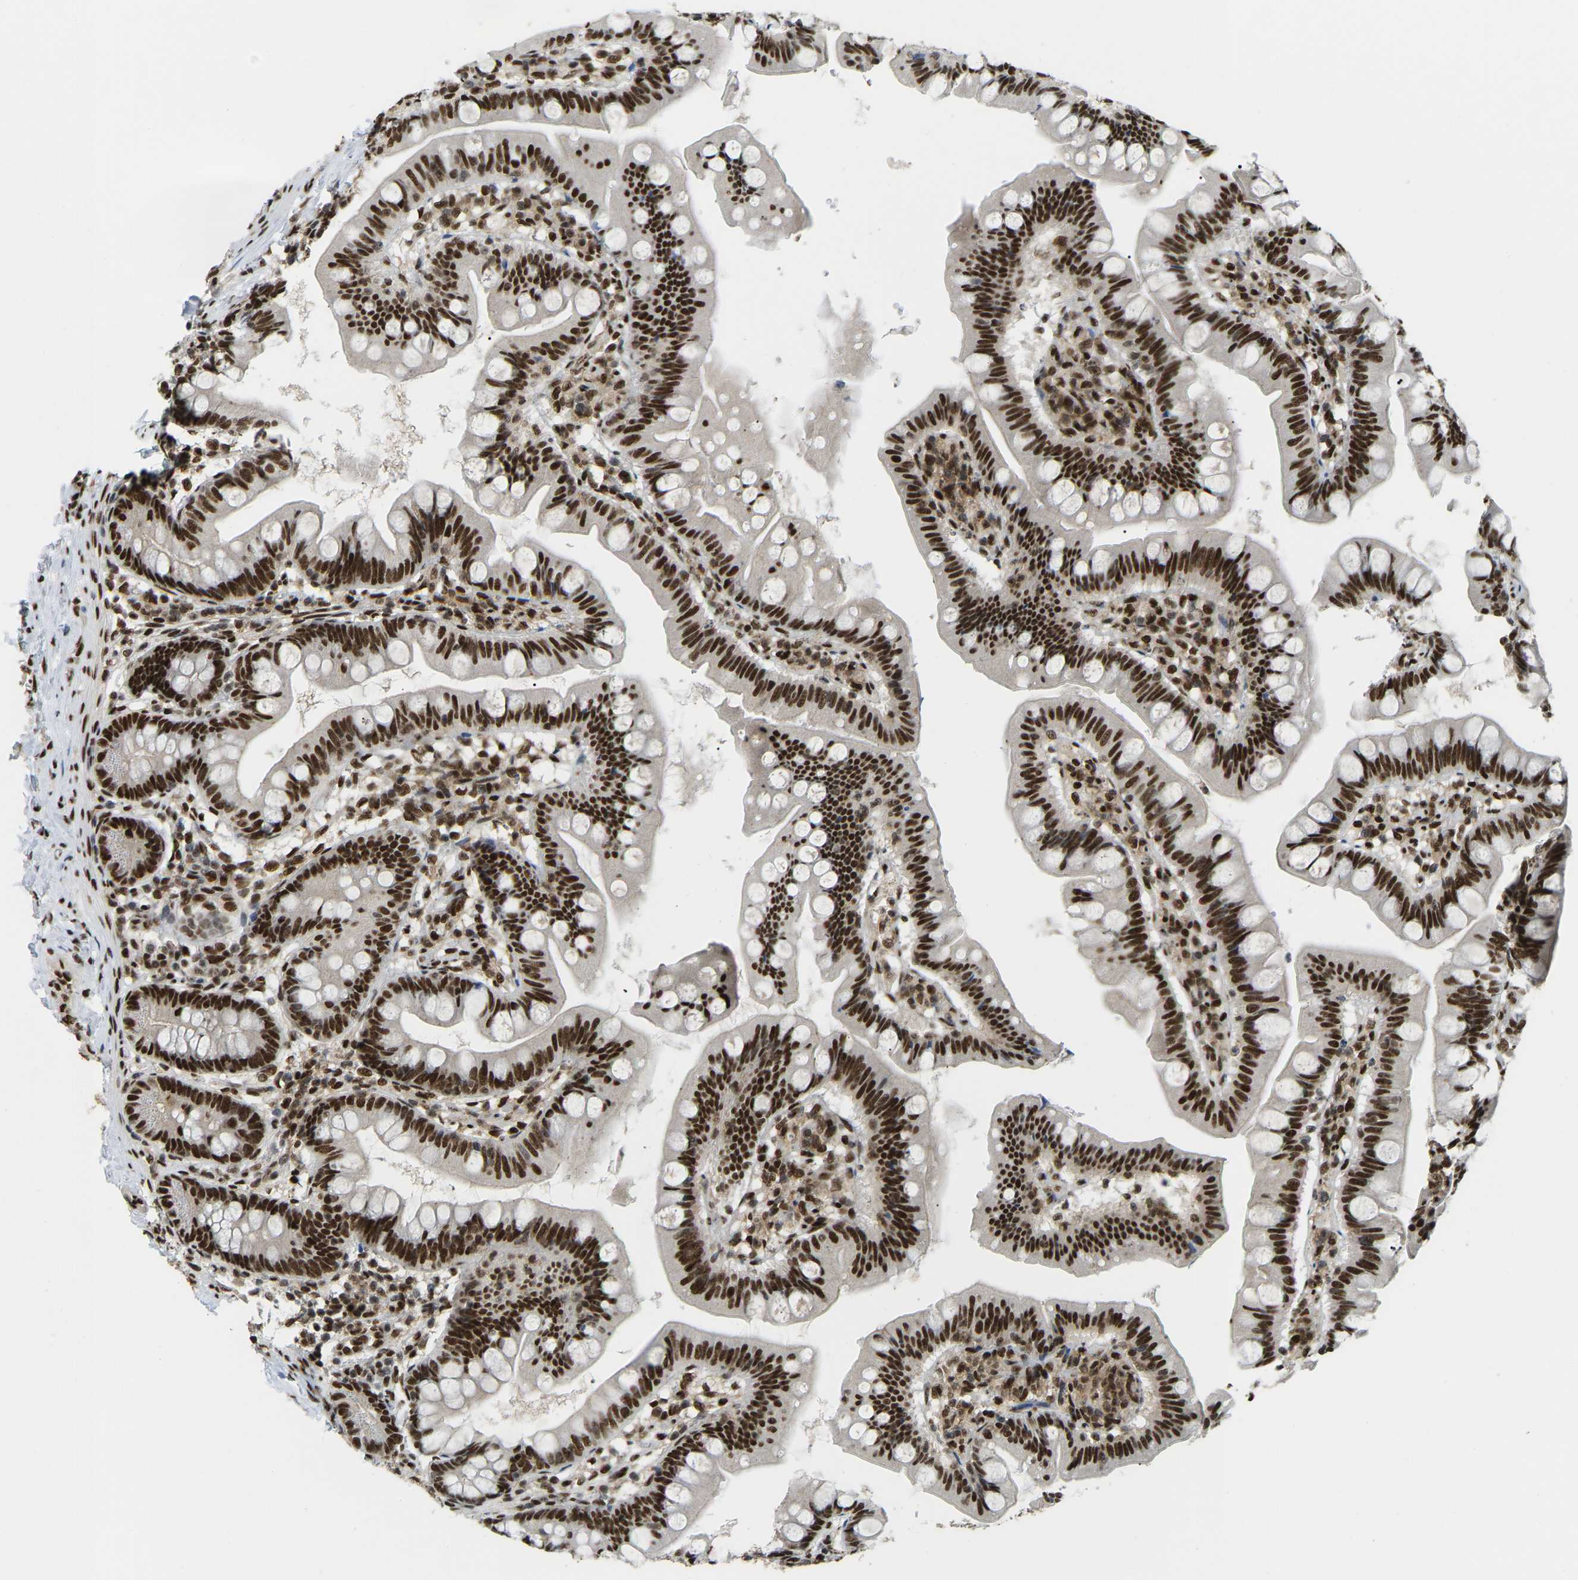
{"staining": {"intensity": "strong", "quantity": ">75%", "location": "nuclear"}, "tissue": "small intestine", "cell_type": "Glandular cells", "image_type": "normal", "snomed": [{"axis": "morphology", "description": "Normal tissue, NOS"}, {"axis": "topography", "description": "Small intestine"}], "caption": "Benign small intestine exhibits strong nuclear staining in approximately >75% of glandular cells, visualized by immunohistochemistry. (Stains: DAB (3,3'-diaminobenzidine) in brown, nuclei in blue, Microscopy: brightfield microscopy at high magnification).", "gene": "NUMA1", "patient": {"sex": "male", "age": 7}}